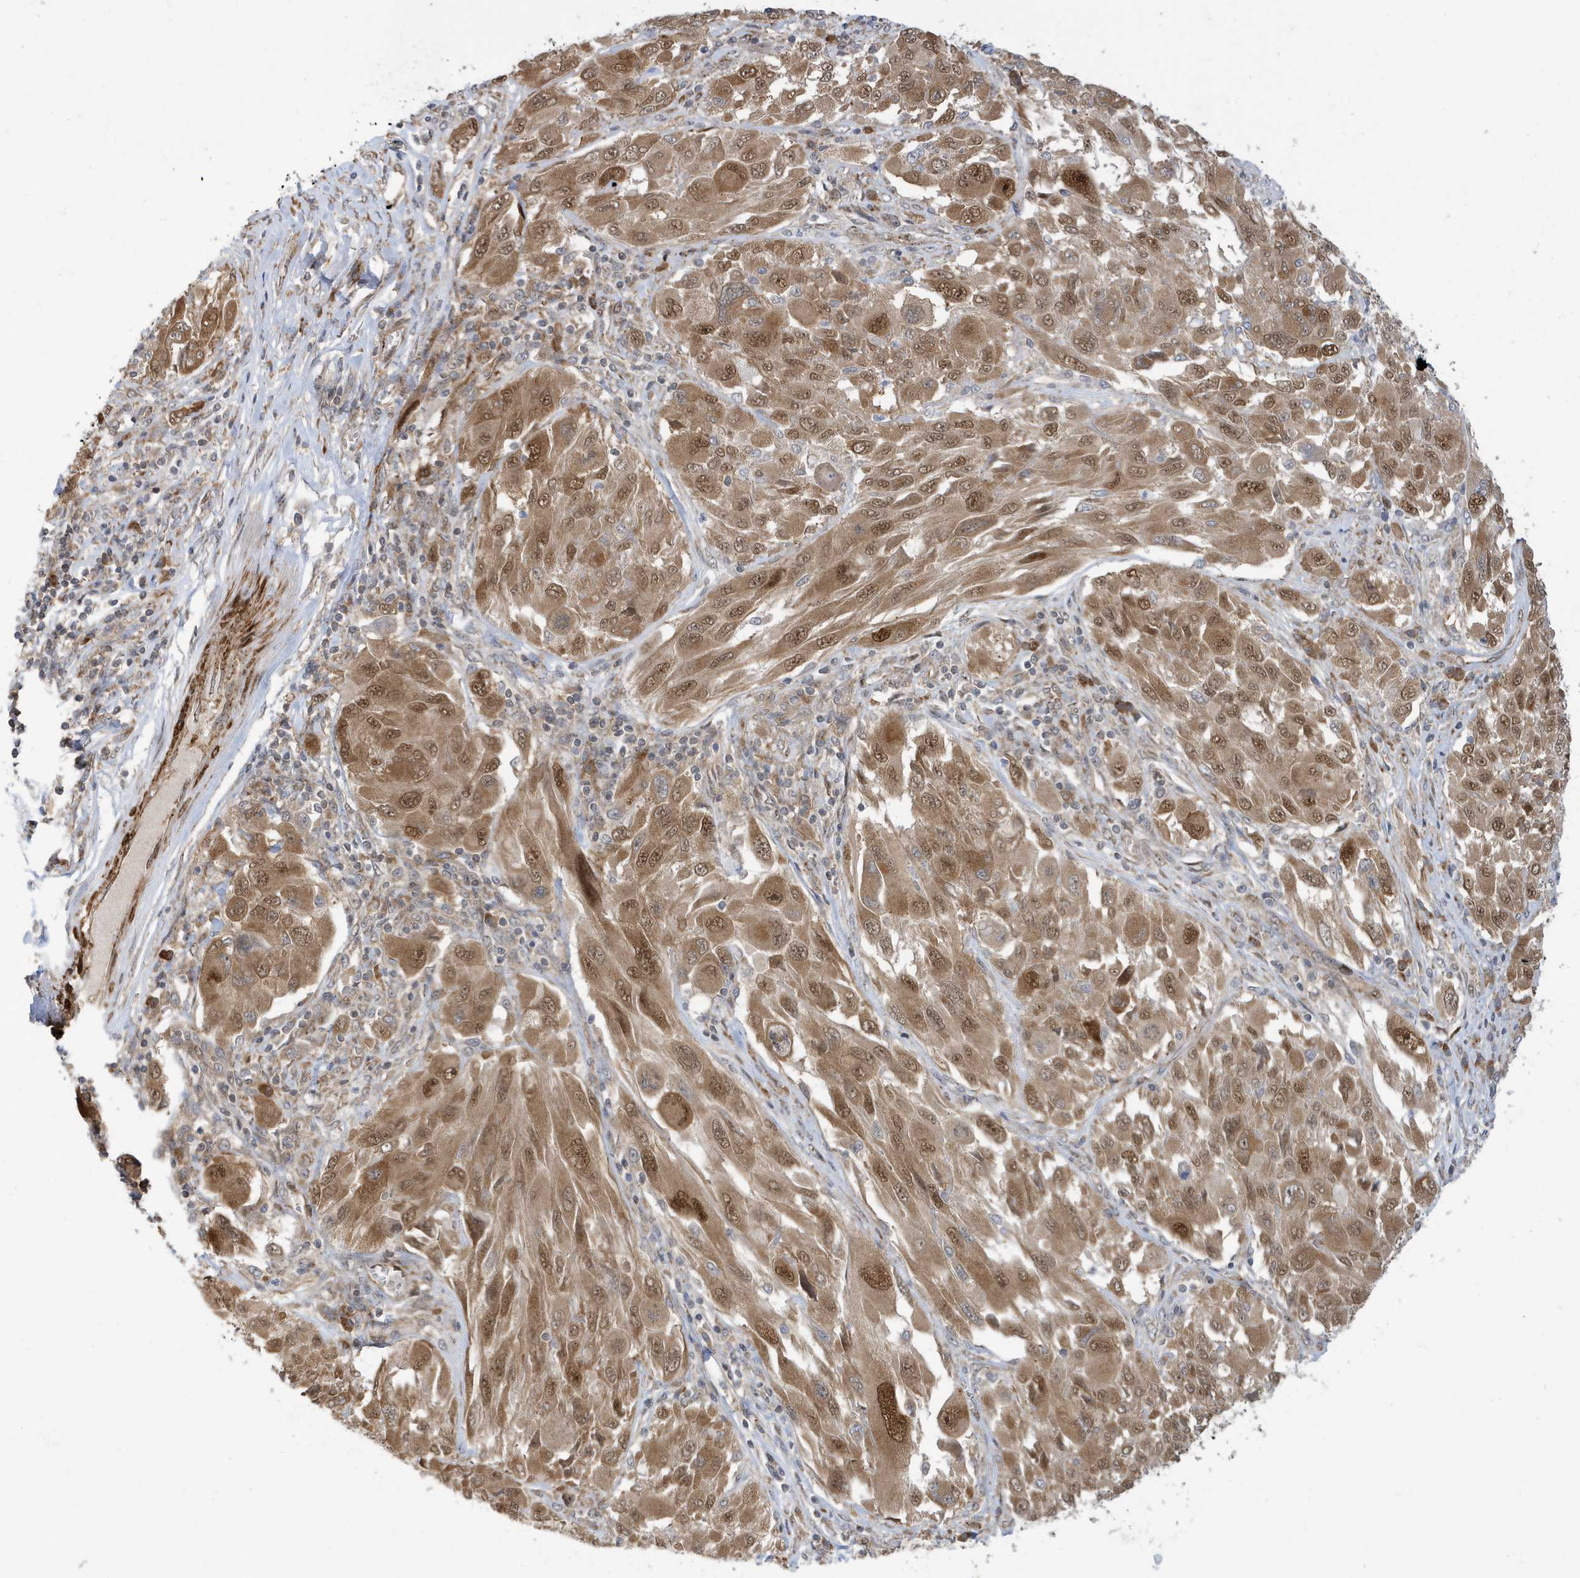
{"staining": {"intensity": "moderate", "quantity": ">75%", "location": "cytoplasmic/membranous,nuclear"}, "tissue": "melanoma", "cell_type": "Tumor cells", "image_type": "cancer", "snomed": [{"axis": "morphology", "description": "Malignant melanoma, NOS"}, {"axis": "topography", "description": "Skin"}], "caption": "DAB (3,3'-diaminobenzidine) immunohistochemical staining of melanoma reveals moderate cytoplasmic/membranous and nuclear protein expression in approximately >75% of tumor cells.", "gene": "ZNF507", "patient": {"sex": "female", "age": 91}}